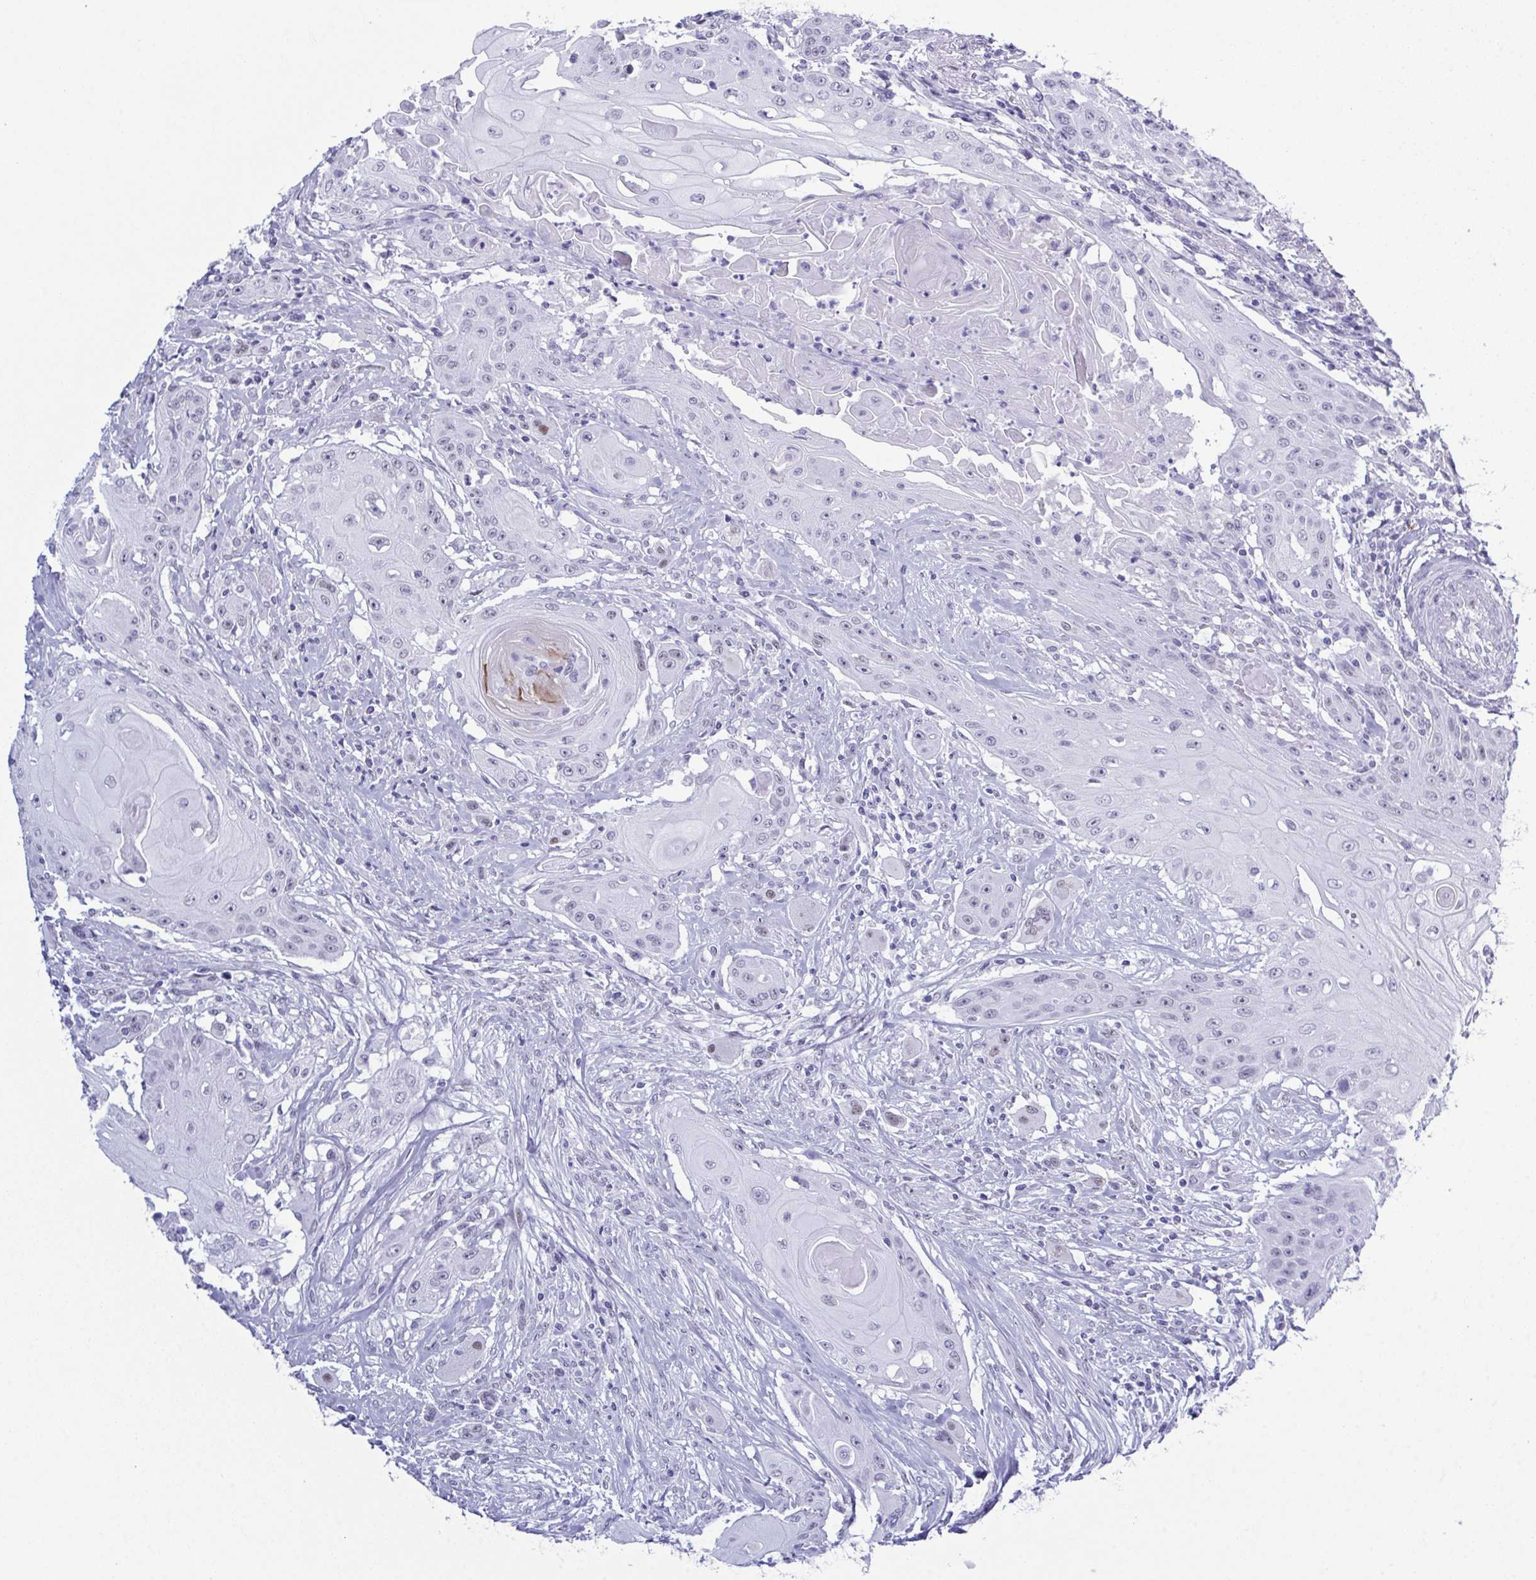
{"staining": {"intensity": "moderate", "quantity": "<25%", "location": "nuclear"}, "tissue": "head and neck cancer", "cell_type": "Tumor cells", "image_type": "cancer", "snomed": [{"axis": "morphology", "description": "Squamous cell carcinoma, NOS"}, {"axis": "topography", "description": "Oral tissue"}, {"axis": "topography", "description": "Head-Neck"}, {"axis": "topography", "description": "Neck, NOS"}], "caption": "IHC histopathology image of human squamous cell carcinoma (head and neck) stained for a protein (brown), which demonstrates low levels of moderate nuclear expression in approximately <25% of tumor cells.", "gene": "SUGP2", "patient": {"sex": "female", "age": 55}}